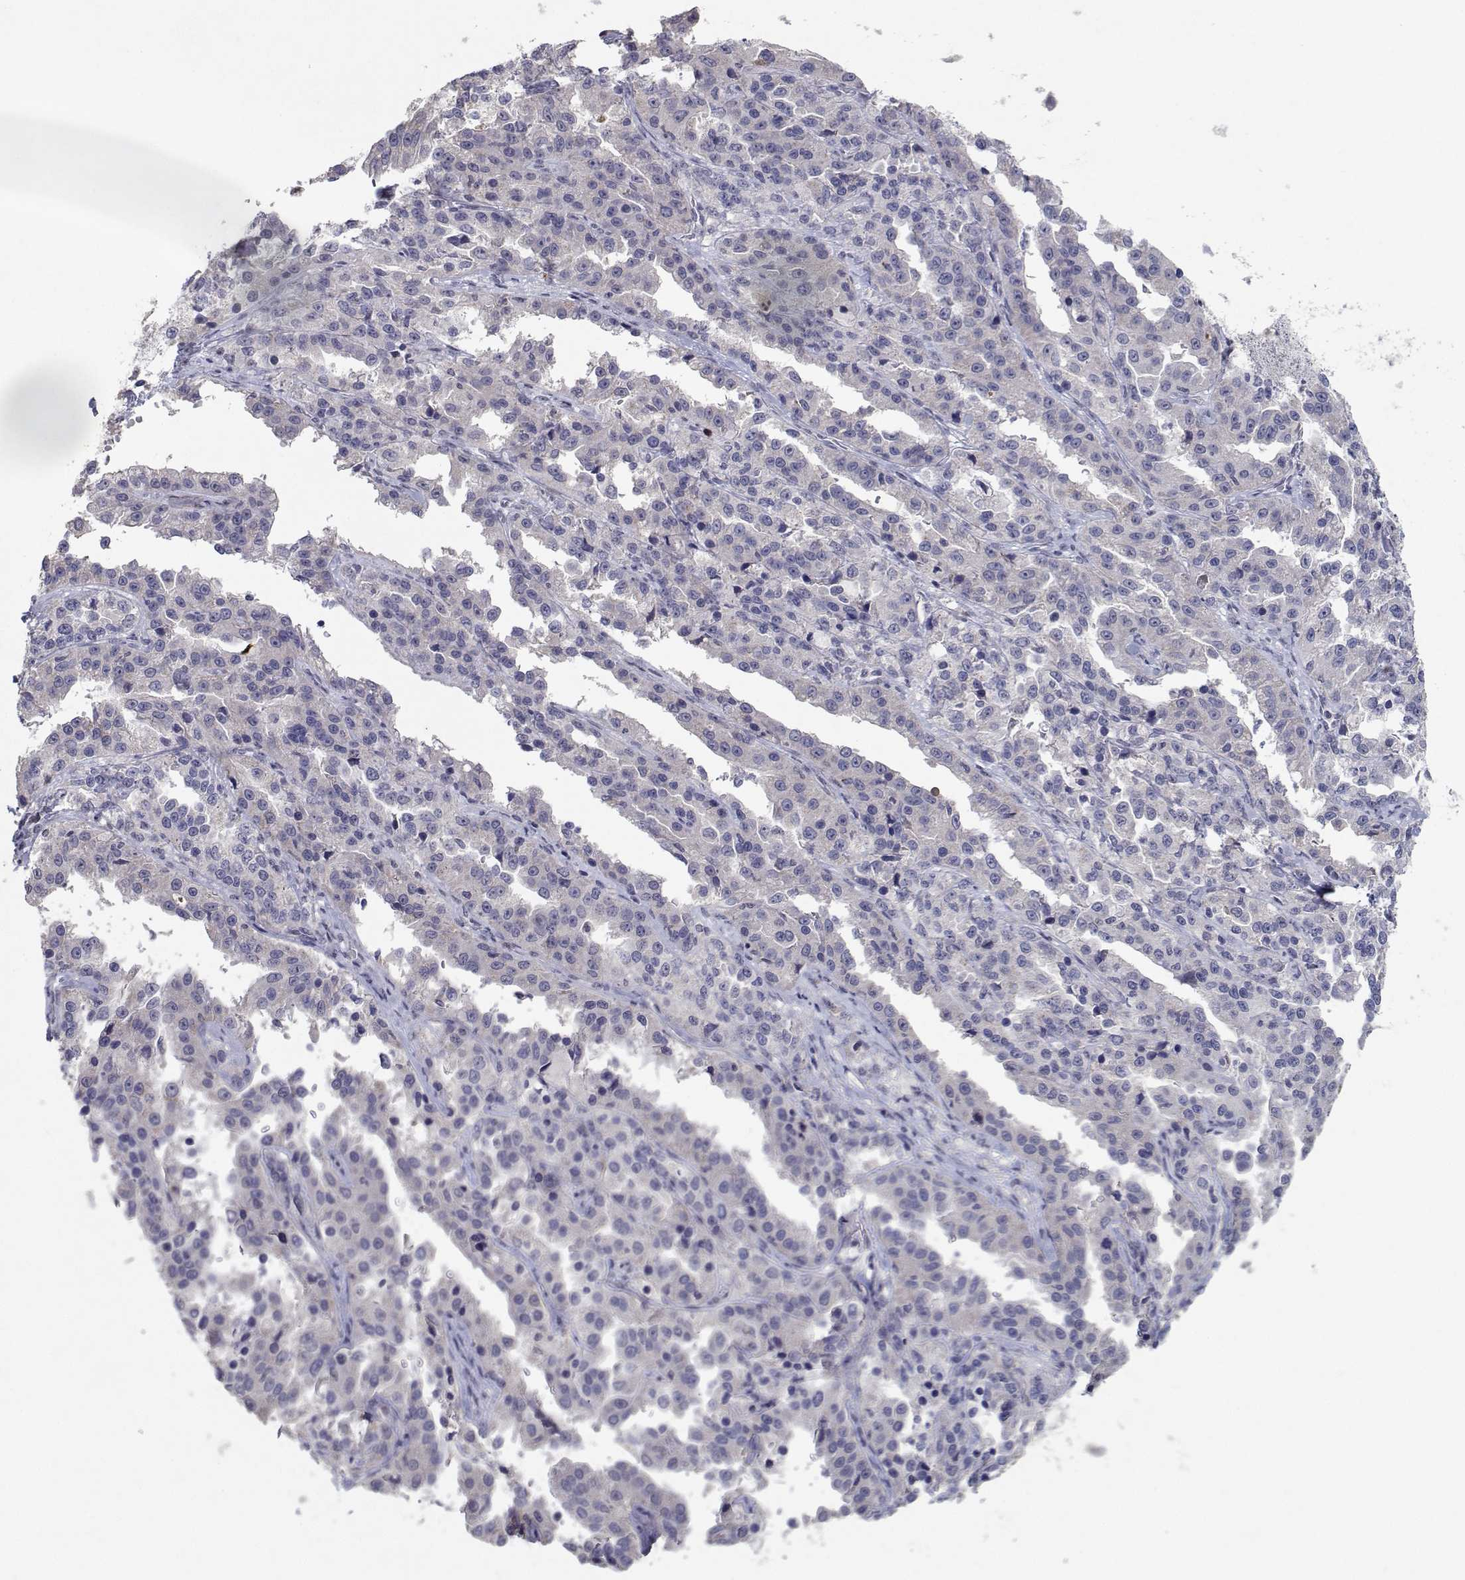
{"staining": {"intensity": "negative", "quantity": "none", "location": "none"}, "tissue": "ovarian cancer", "cell_type": "Tumor cells", "image_type": "cancer", "snomed": [{"axis": "morphology", "description": "Cystadenocarcinoma, serous, NOS"}, {"axis": "topography", "description": "Ovary"}], "caption": "The micrograph shows no significant expression in tumor cells of ovarian cancer.", "gene": "RBPJL", "patient": {"sex": "female", "age": 75}}